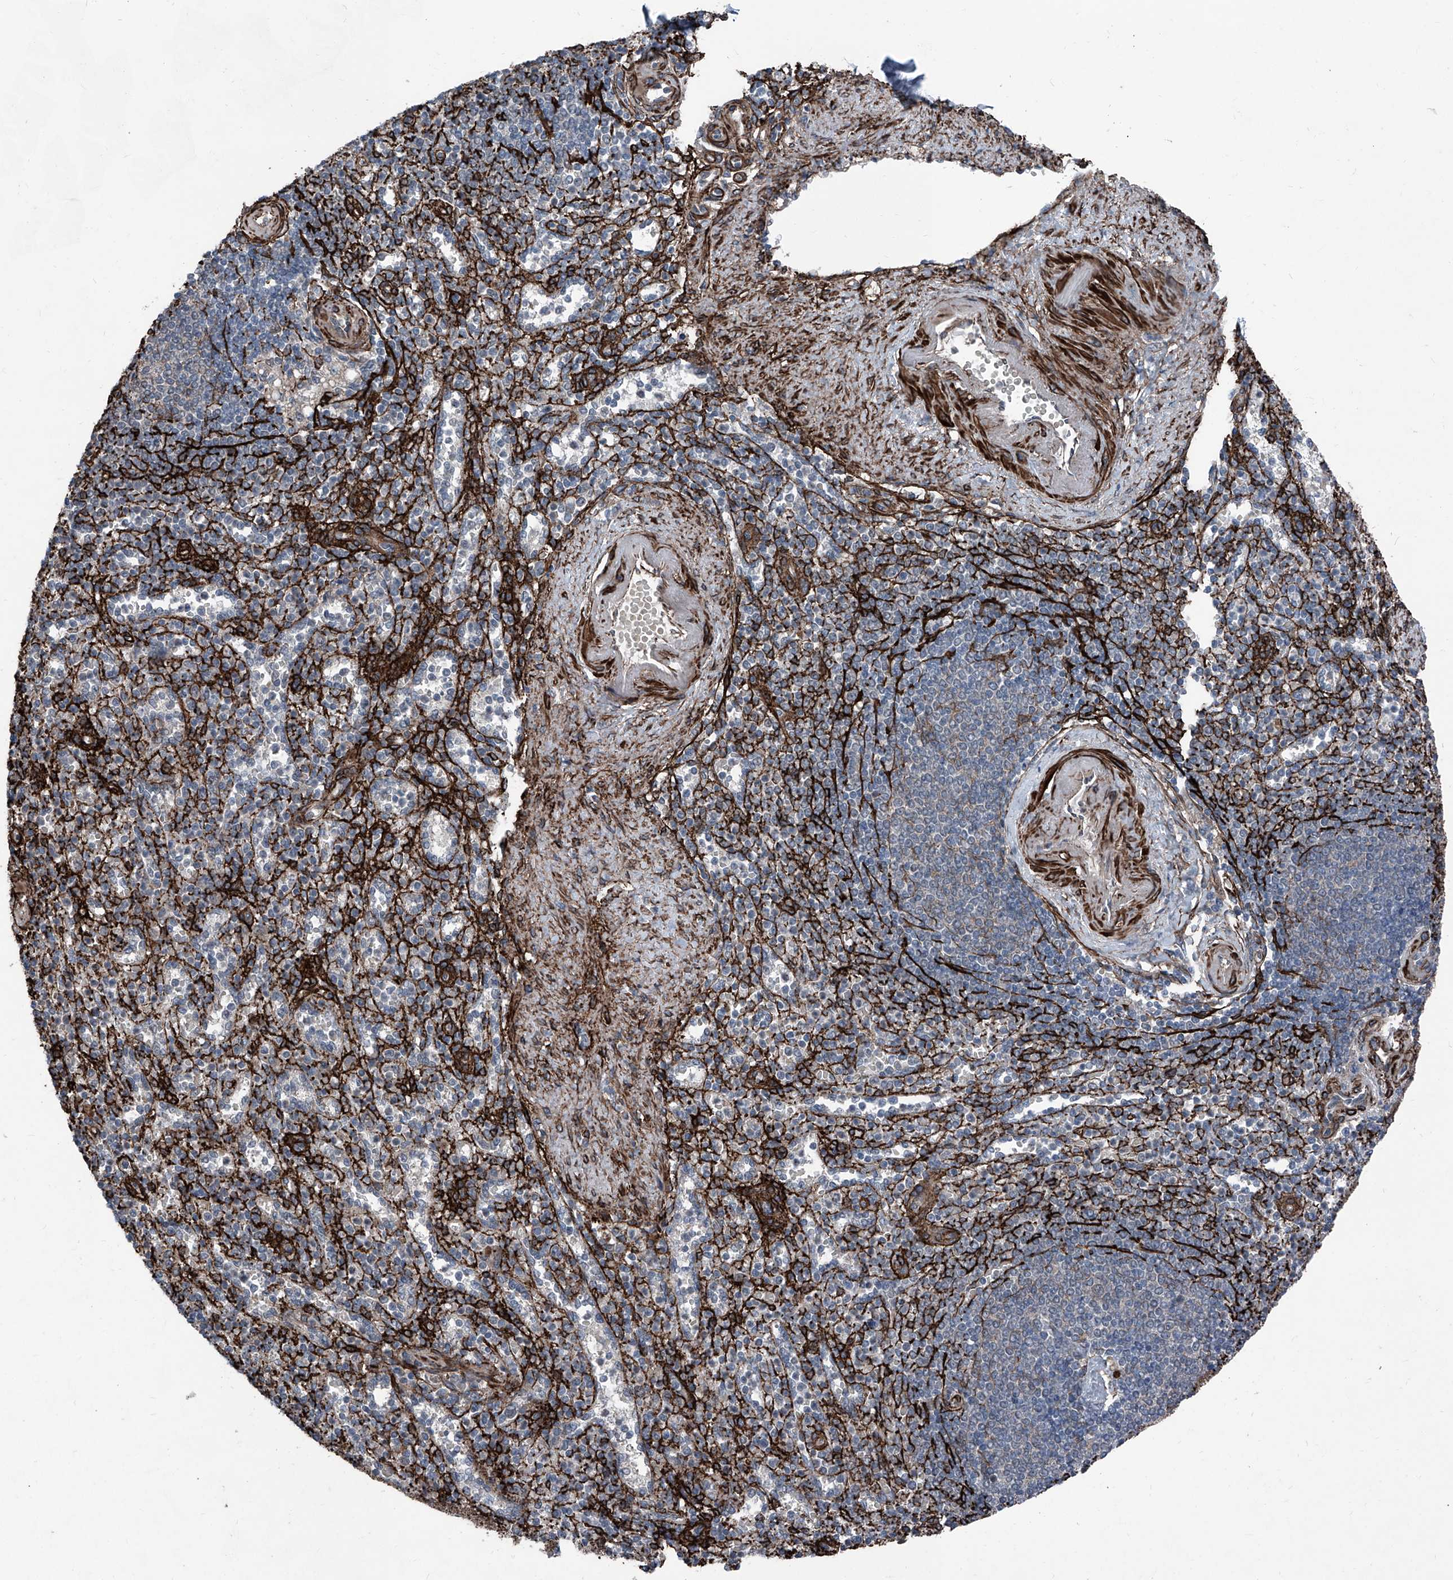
{"staining": {"intensity": "negative", "quantity": "none", "location": "none"}, "tissue": "spleen", "cell_type": "Cells in red pulp", "image_type": "normal", "snomed": [{"axis": "morphology", "description": "Normal tissue, NOS"}, {"axis": "topography", "description": "Spleen"}], "caption": "The histopathology image displays no significant expression in cells in red pulp of spleen.", "gene": "COA7", "patient": {"sex": "female", "age": 74}}